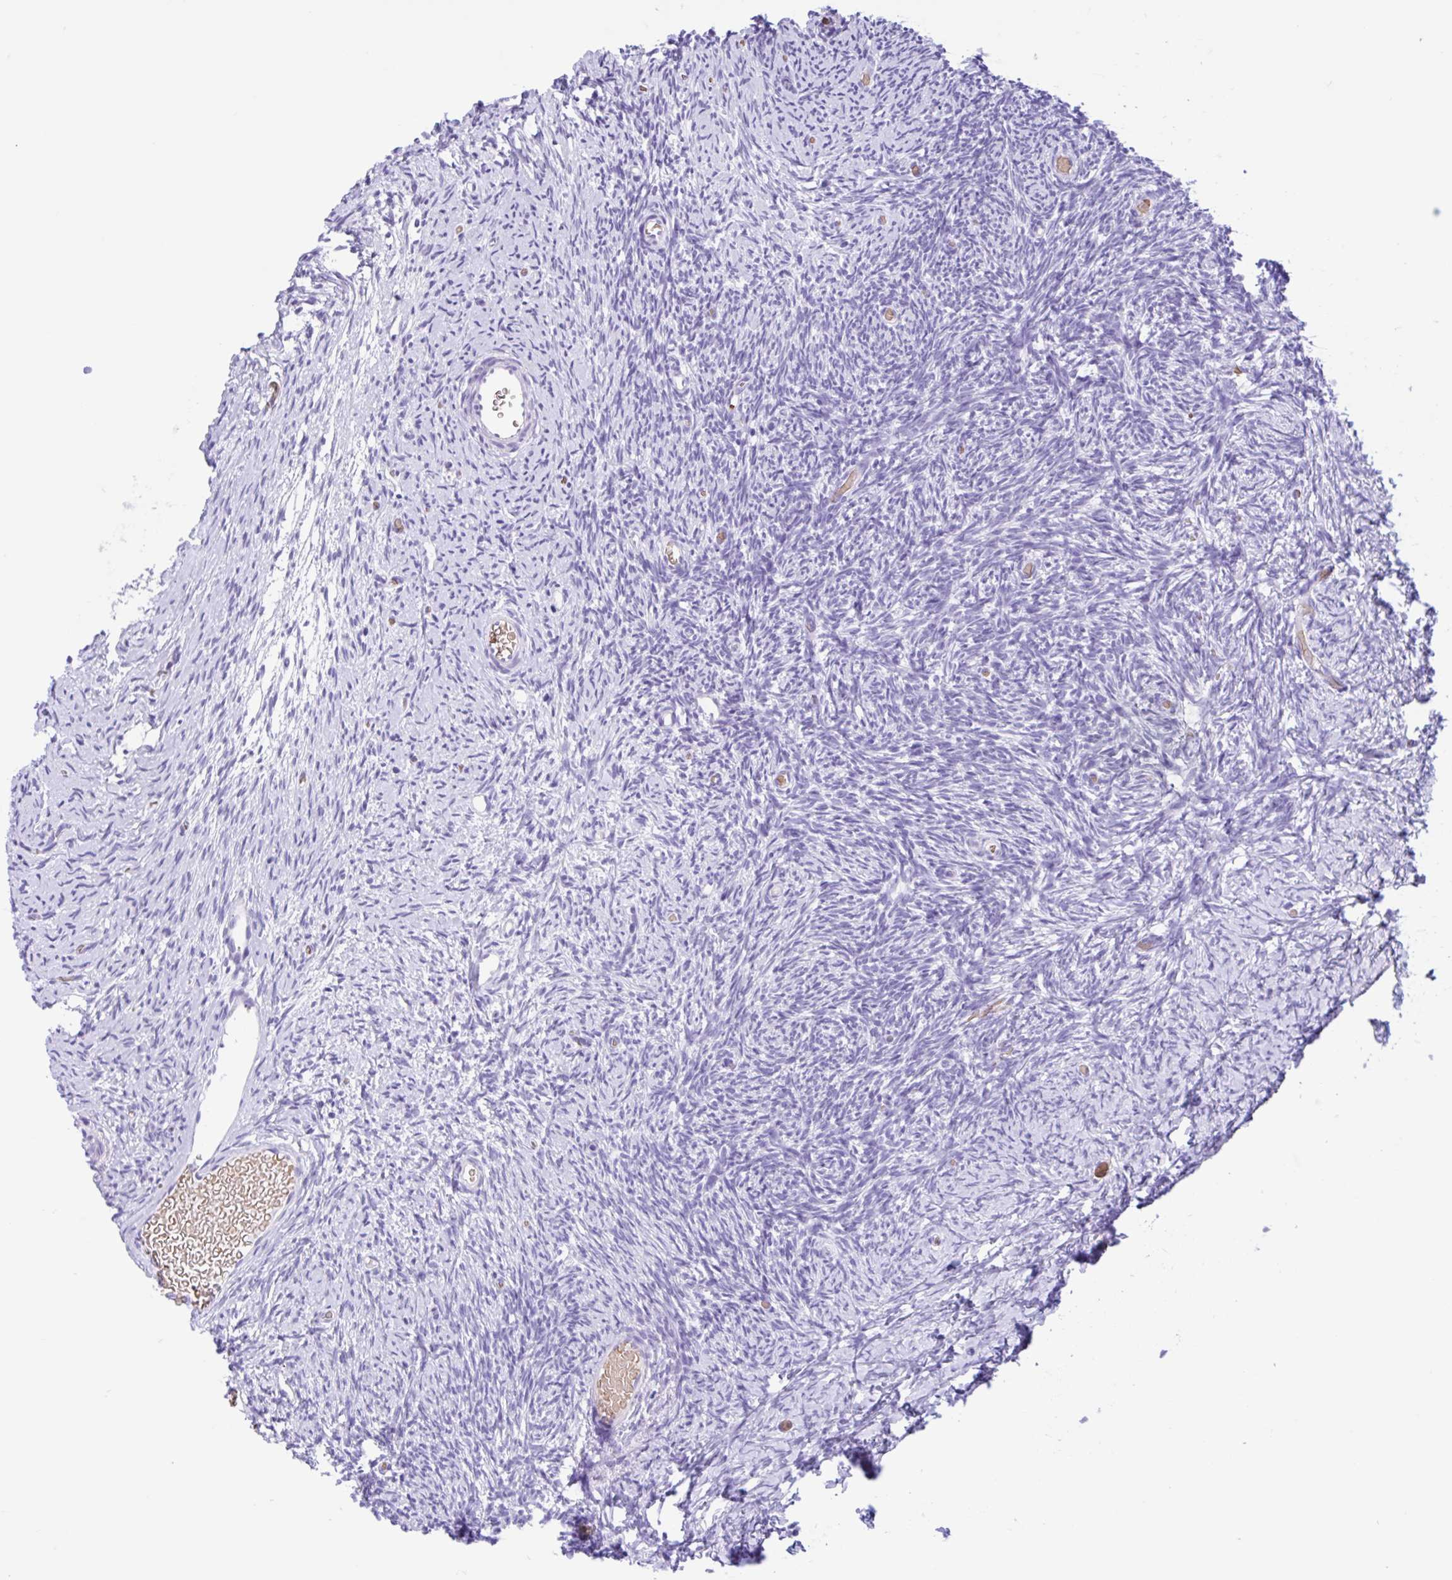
{"staining": {"intensity": "negative", "quantity": "none", "location": "none"}, "tissue": "ovary", "cell_type": "Follicle cells", "image_type": "normal", "snomed": [{"axis": "morphology", "description": "Normal tissue, NOS"}, {"axis": "topography", "description": "Ovary"}], "caption": "An image of human ovary is negative for staining in follicle cells. (Immunohistochemistry (ihc), brightfield microscopy, high magnification).", "gene": "TMEM79", "patient": {"sex": "female", "age": 39}}